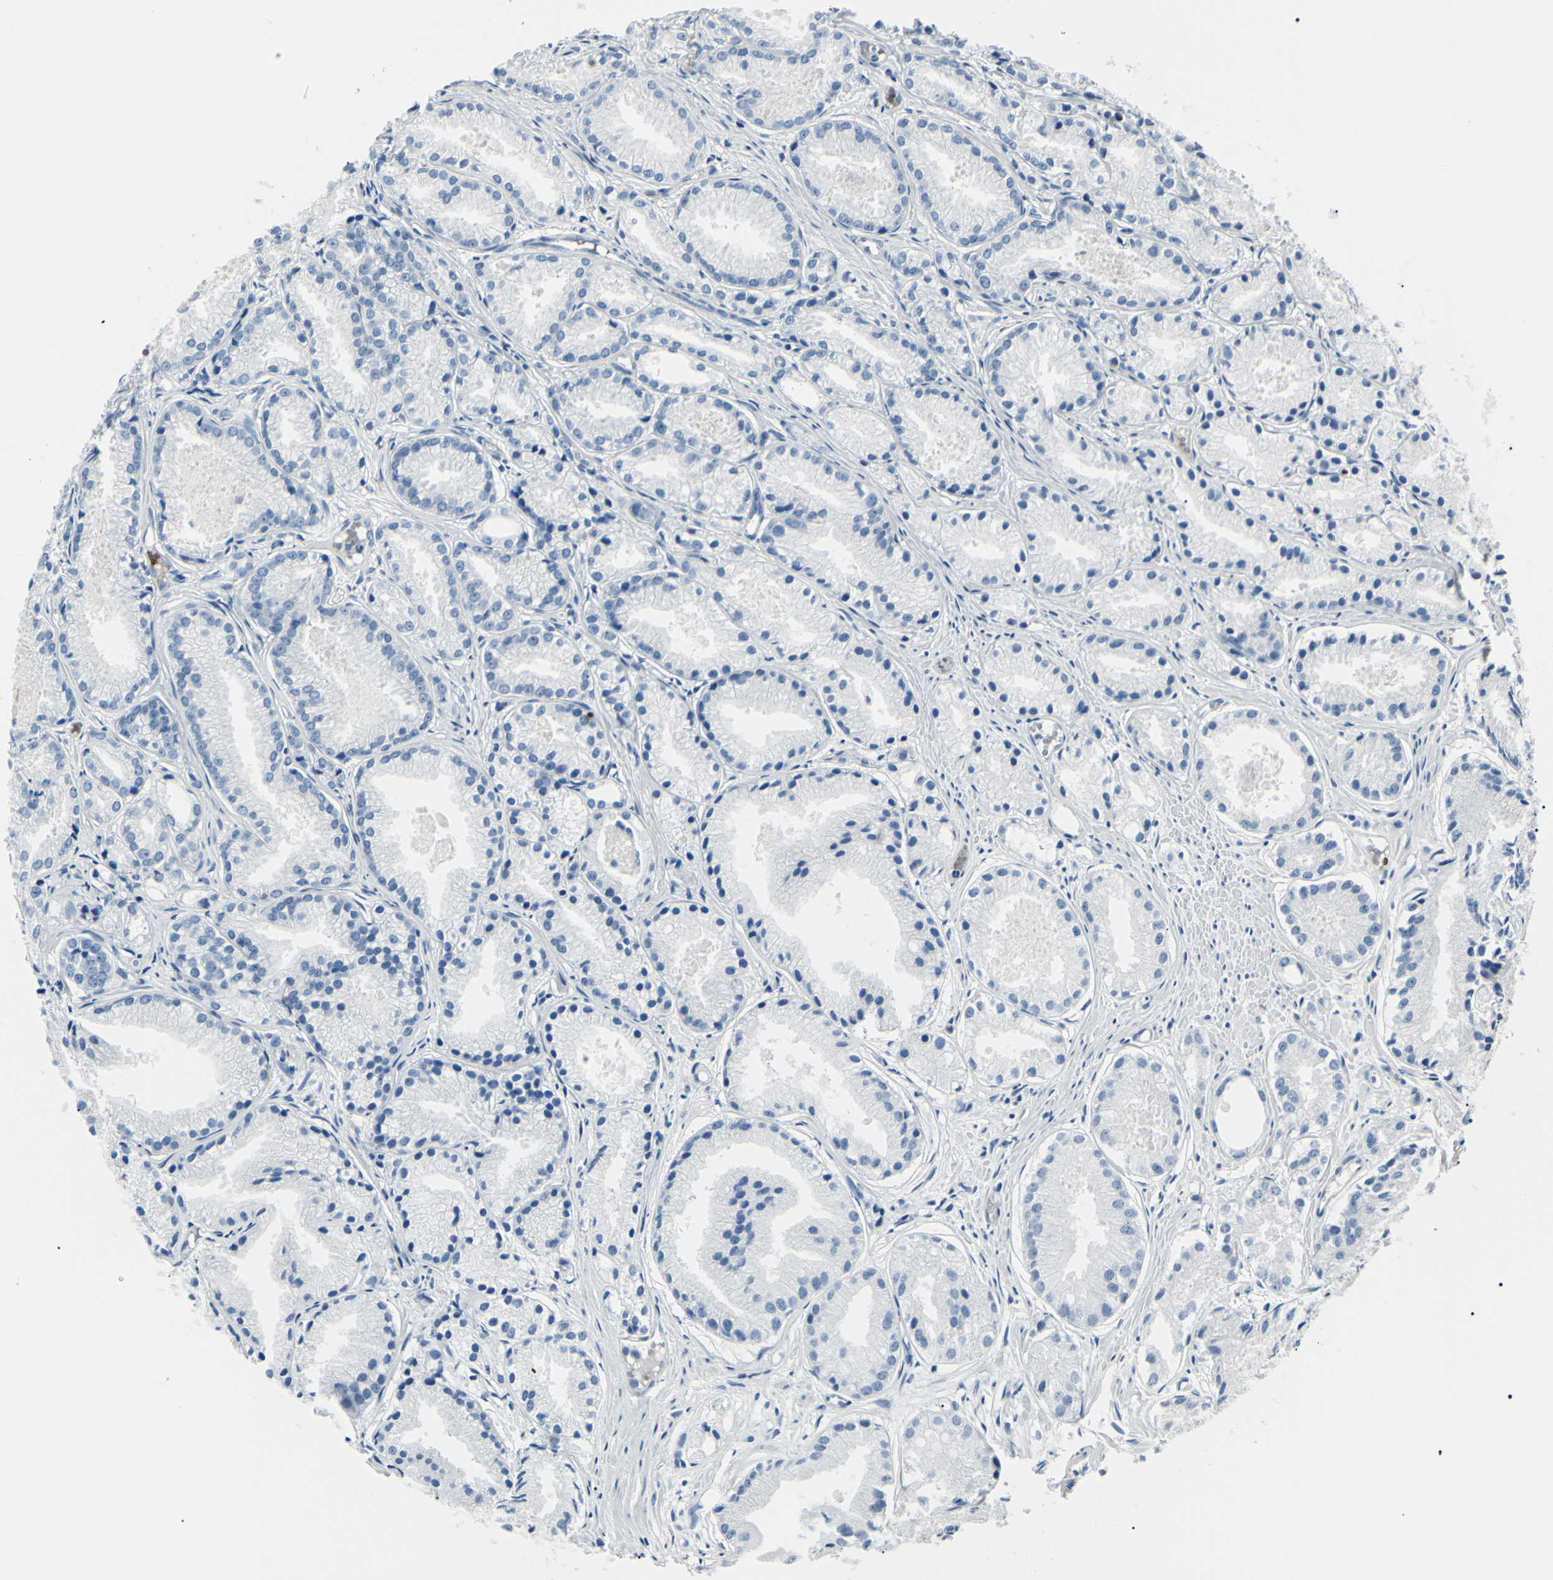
{"staining": {"intensity": "negative", "quantity": "none", "location": "none"}, "tissue": "prostate cancer", "cell_type": "Tumor cells", "image_type": "cancer", "snomed": [{"axis": "morphology", "description": "Adenocarcinoma, Low grade"}, {"axis": "topography", "description": "Prostate"}], "caption": "IHC of prostate cancer (low-grade adenocarcinoma) reveals no positivity in tumor cells. (DAB (3,3'-diaminobenzidine) IHC with hematoxylin counter stain).", "gene": "CA2", "patient": {"sex": "male", "age": 72}}